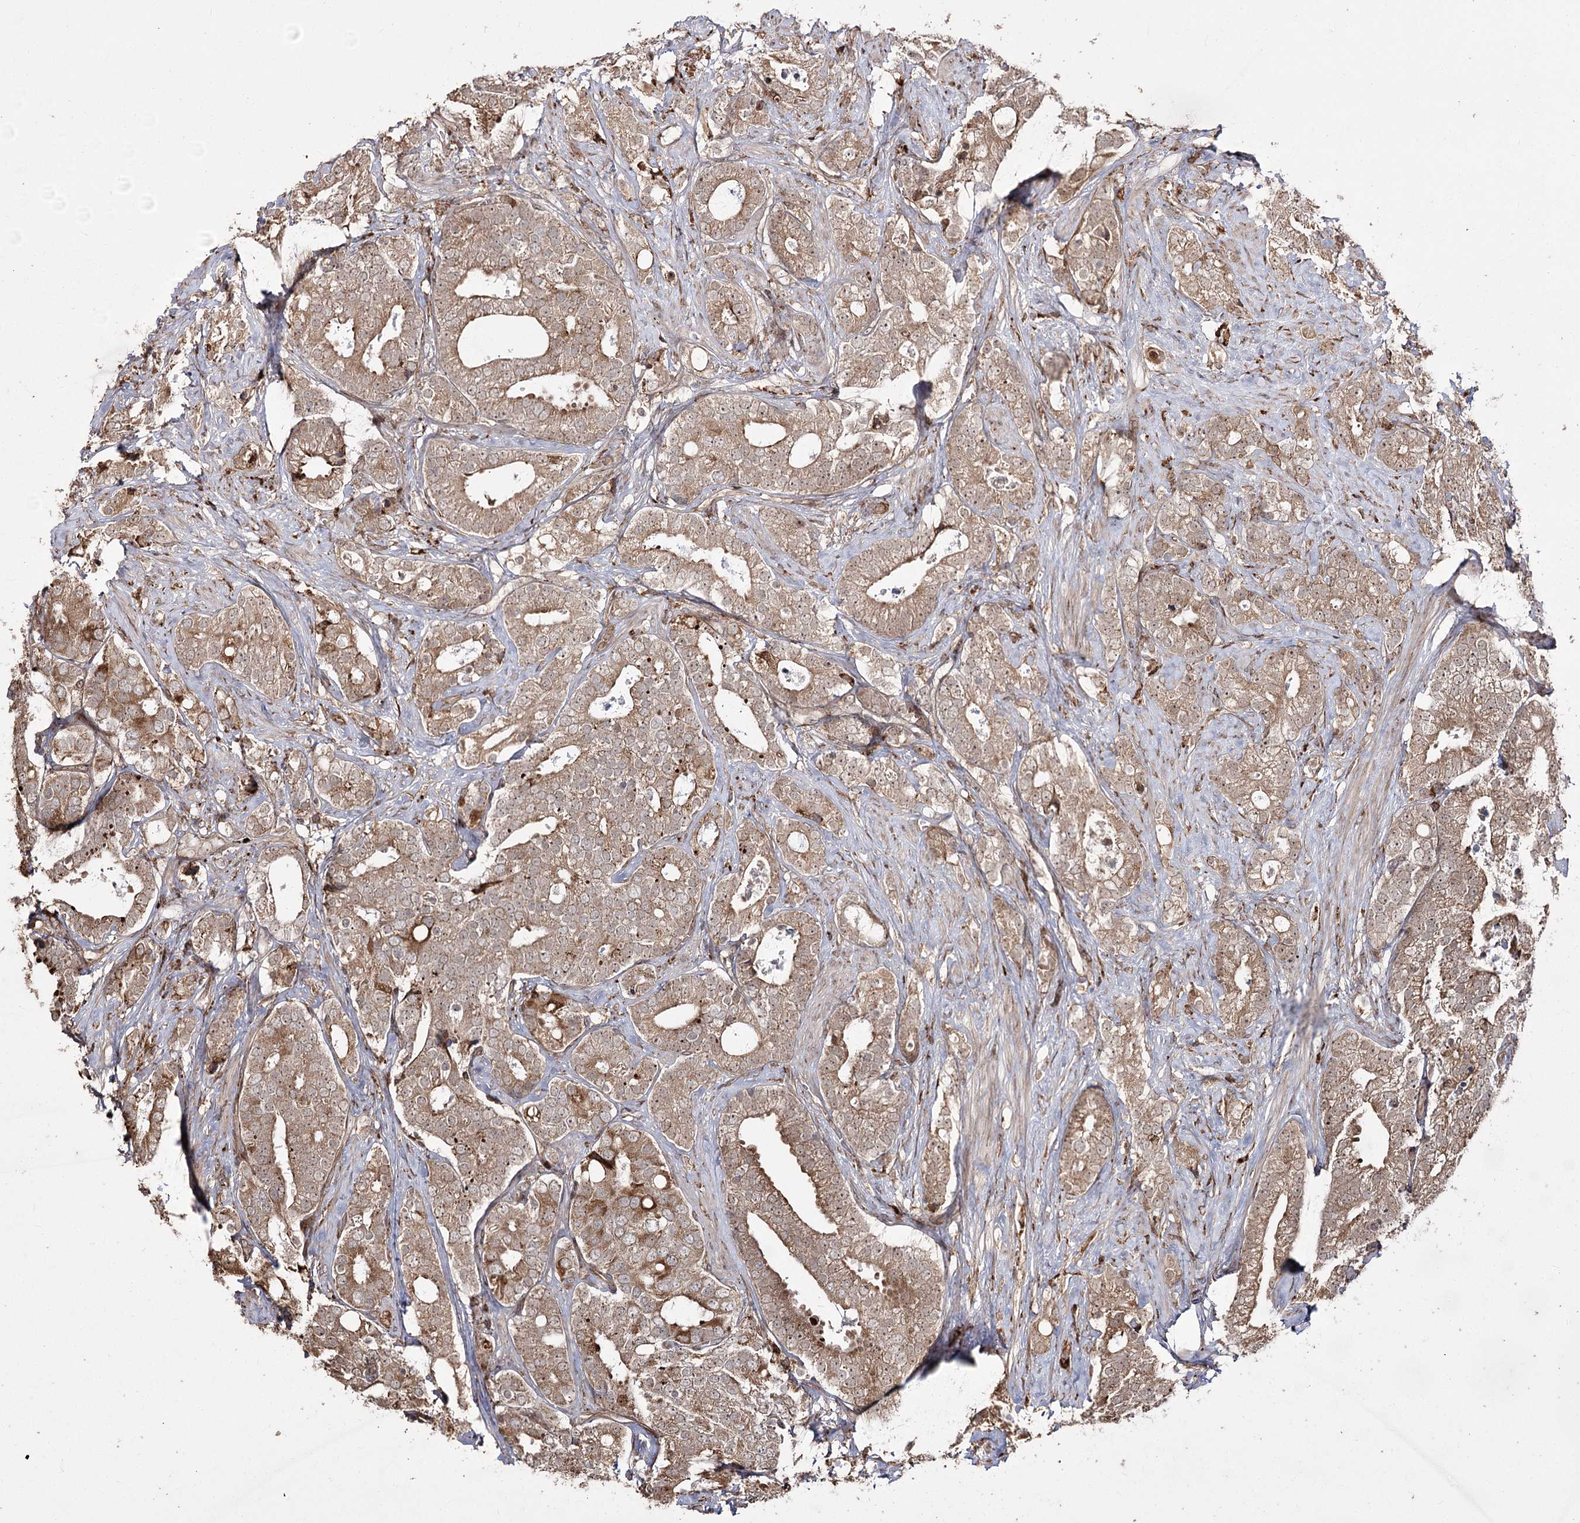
{"staining": {"intensity": "weak", "quantity": ">75%", "location": "cytoplasmic/membranous,nuclear"}, "tissue": "prostate cancer", "cell_type": "Tumor cells", "image_type": "cancer", "snomed": [{"axis": "morphology", "description": "Adenocarcinoma, High grade"}, {"axis": "topography", "description": "Prostate and seminal vesicle, NOS"}], "caption": "Weak cytoplasmic/membranous and nuclear staining is present in approximately >75% of tumor cells in prostate cancer. (brown staining indicates protein expression, while blue staining denotes nuclei).", "gene": "FANCL", "patient": {"sex": "male", "age": 67}}